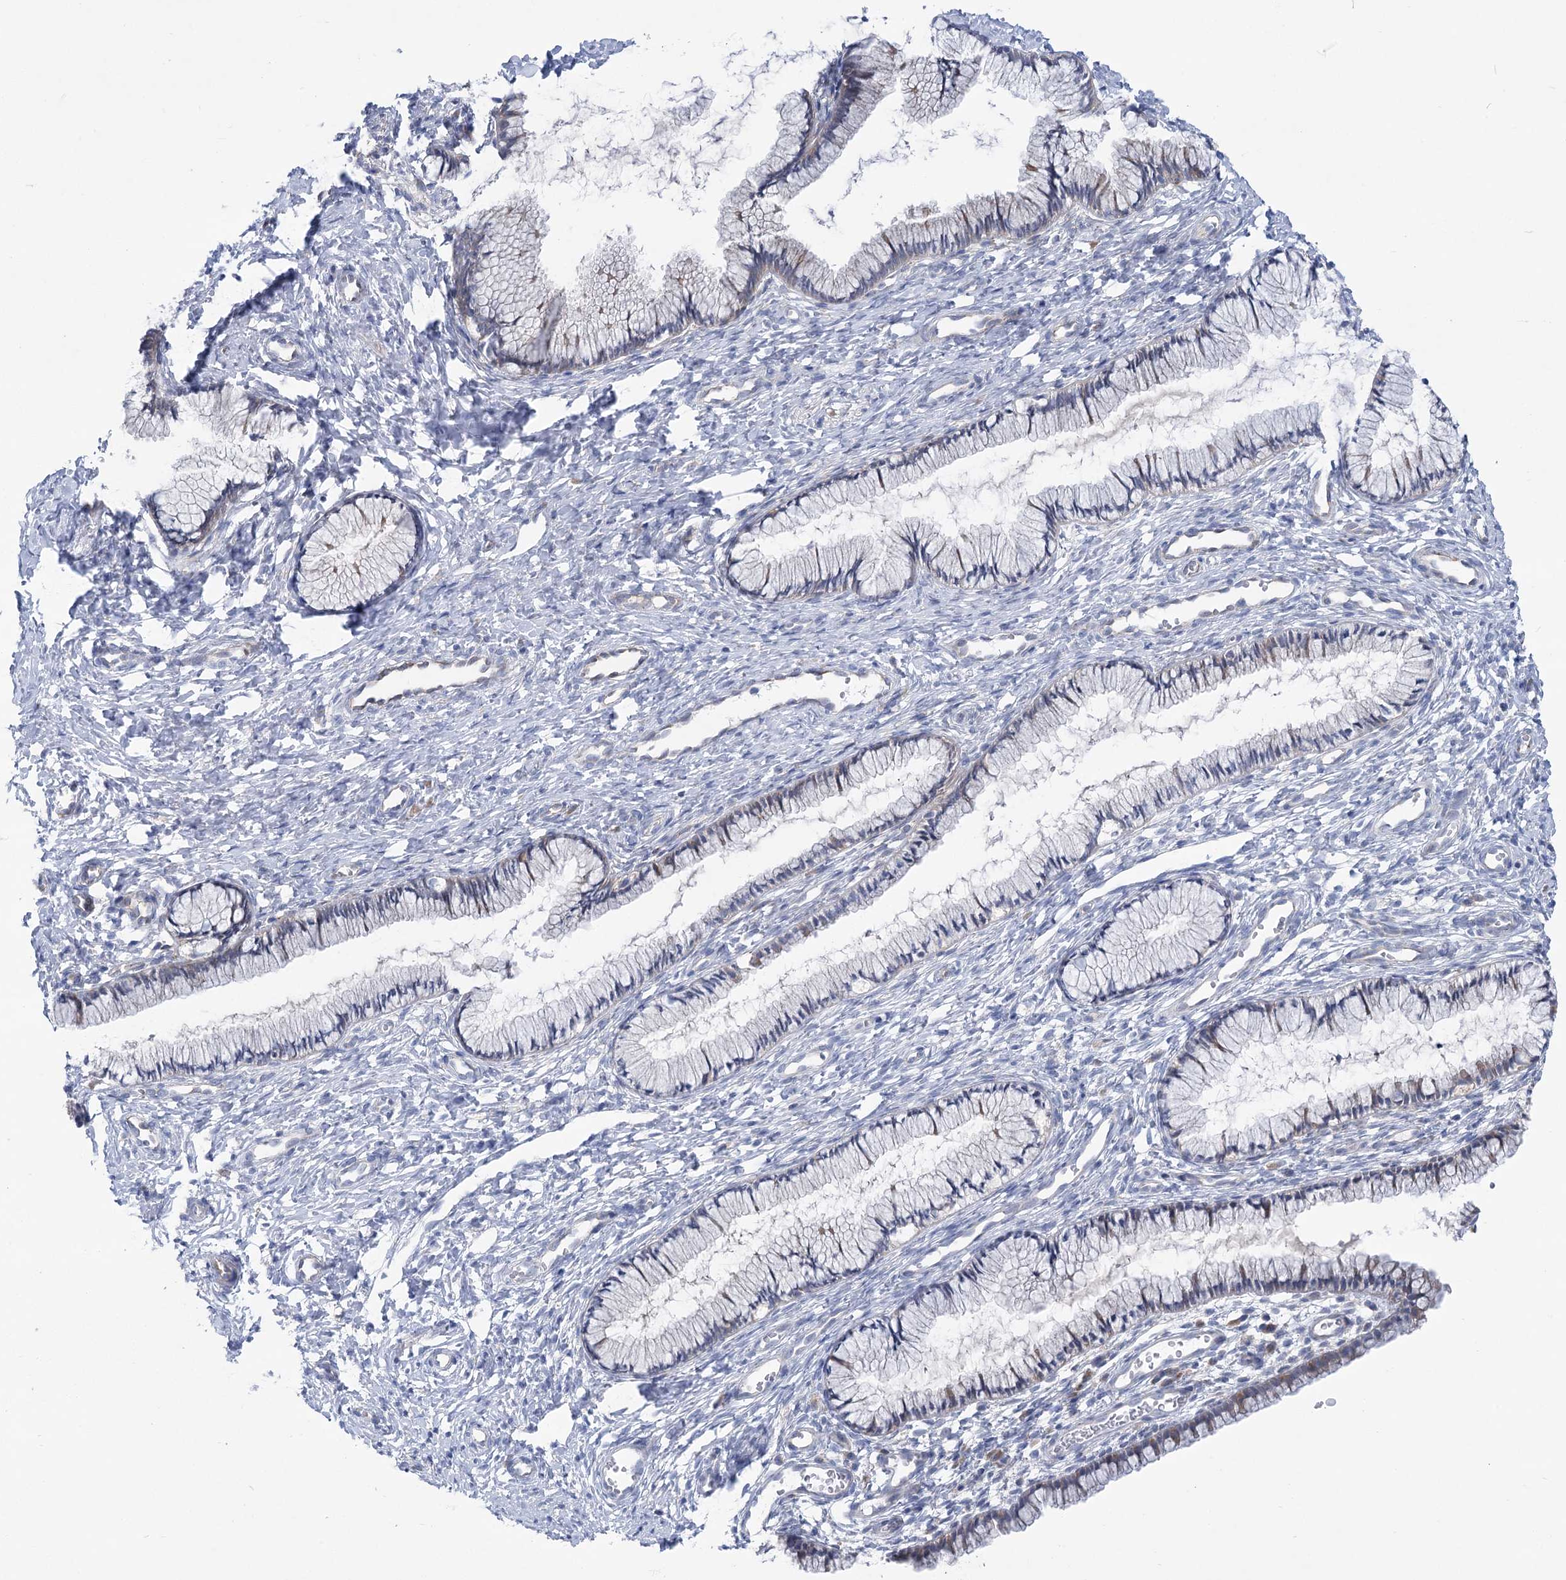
{"staining": {"intensity": "negative", "quantity": "none", "location": "none"}, "tissue": "cervix", "cell_type": "Glandular cells", "image_type": "normal", "snomed": [{"axis": "morphology", "description": "Normal tissue, NOS"}, {"axis": "topography", "description": "Cervix"}], "caption": "Immunohistochemical staining of unremarkable human cervix exhibits no significant positivity in glandular cells.", "gene": "YTHDC2", "patient": {"sex": "female", "age": 27}}